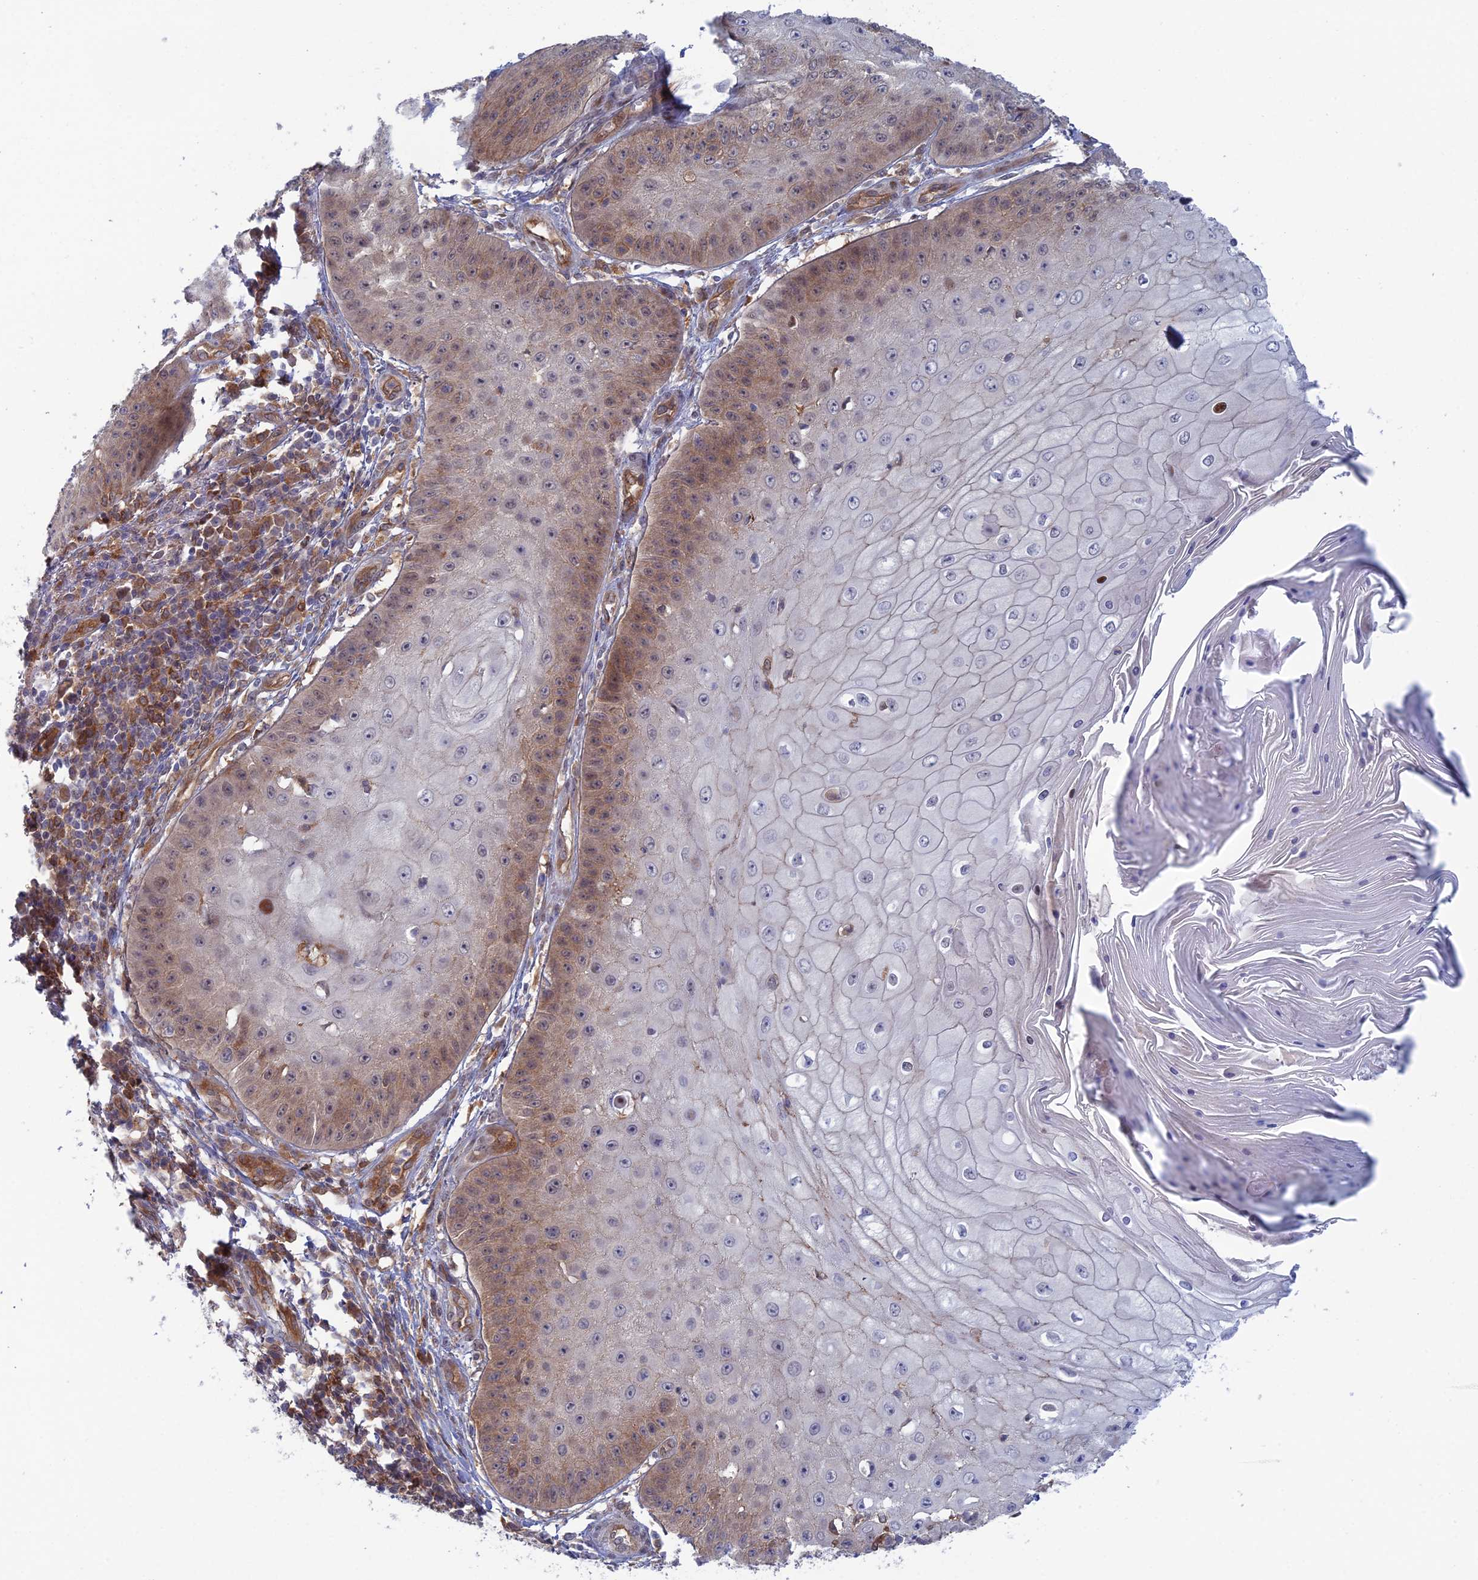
{"staining": {"intensity": "moderate", "quantity": "<25%", "location": "cytoplasmic/membranous"}, "tissue": "skin cancer", "cell_type": "Tumor cells", "image_type": "cancer", "snomed": [{"axis": "morphology", "description": "Squamous cell carcinoma, NOS"}, {"axis": "topography", "description": "Skin"}], "caption": "Moderate cytoplasmic/membranous positivity for a protein is identified in about <25% of tumor cells of squamous cell carcinoma (skin) using immunohistochemistry (IHC).", "gene": "ABHD1", "patient": {"sex": "male", "age": 70}}